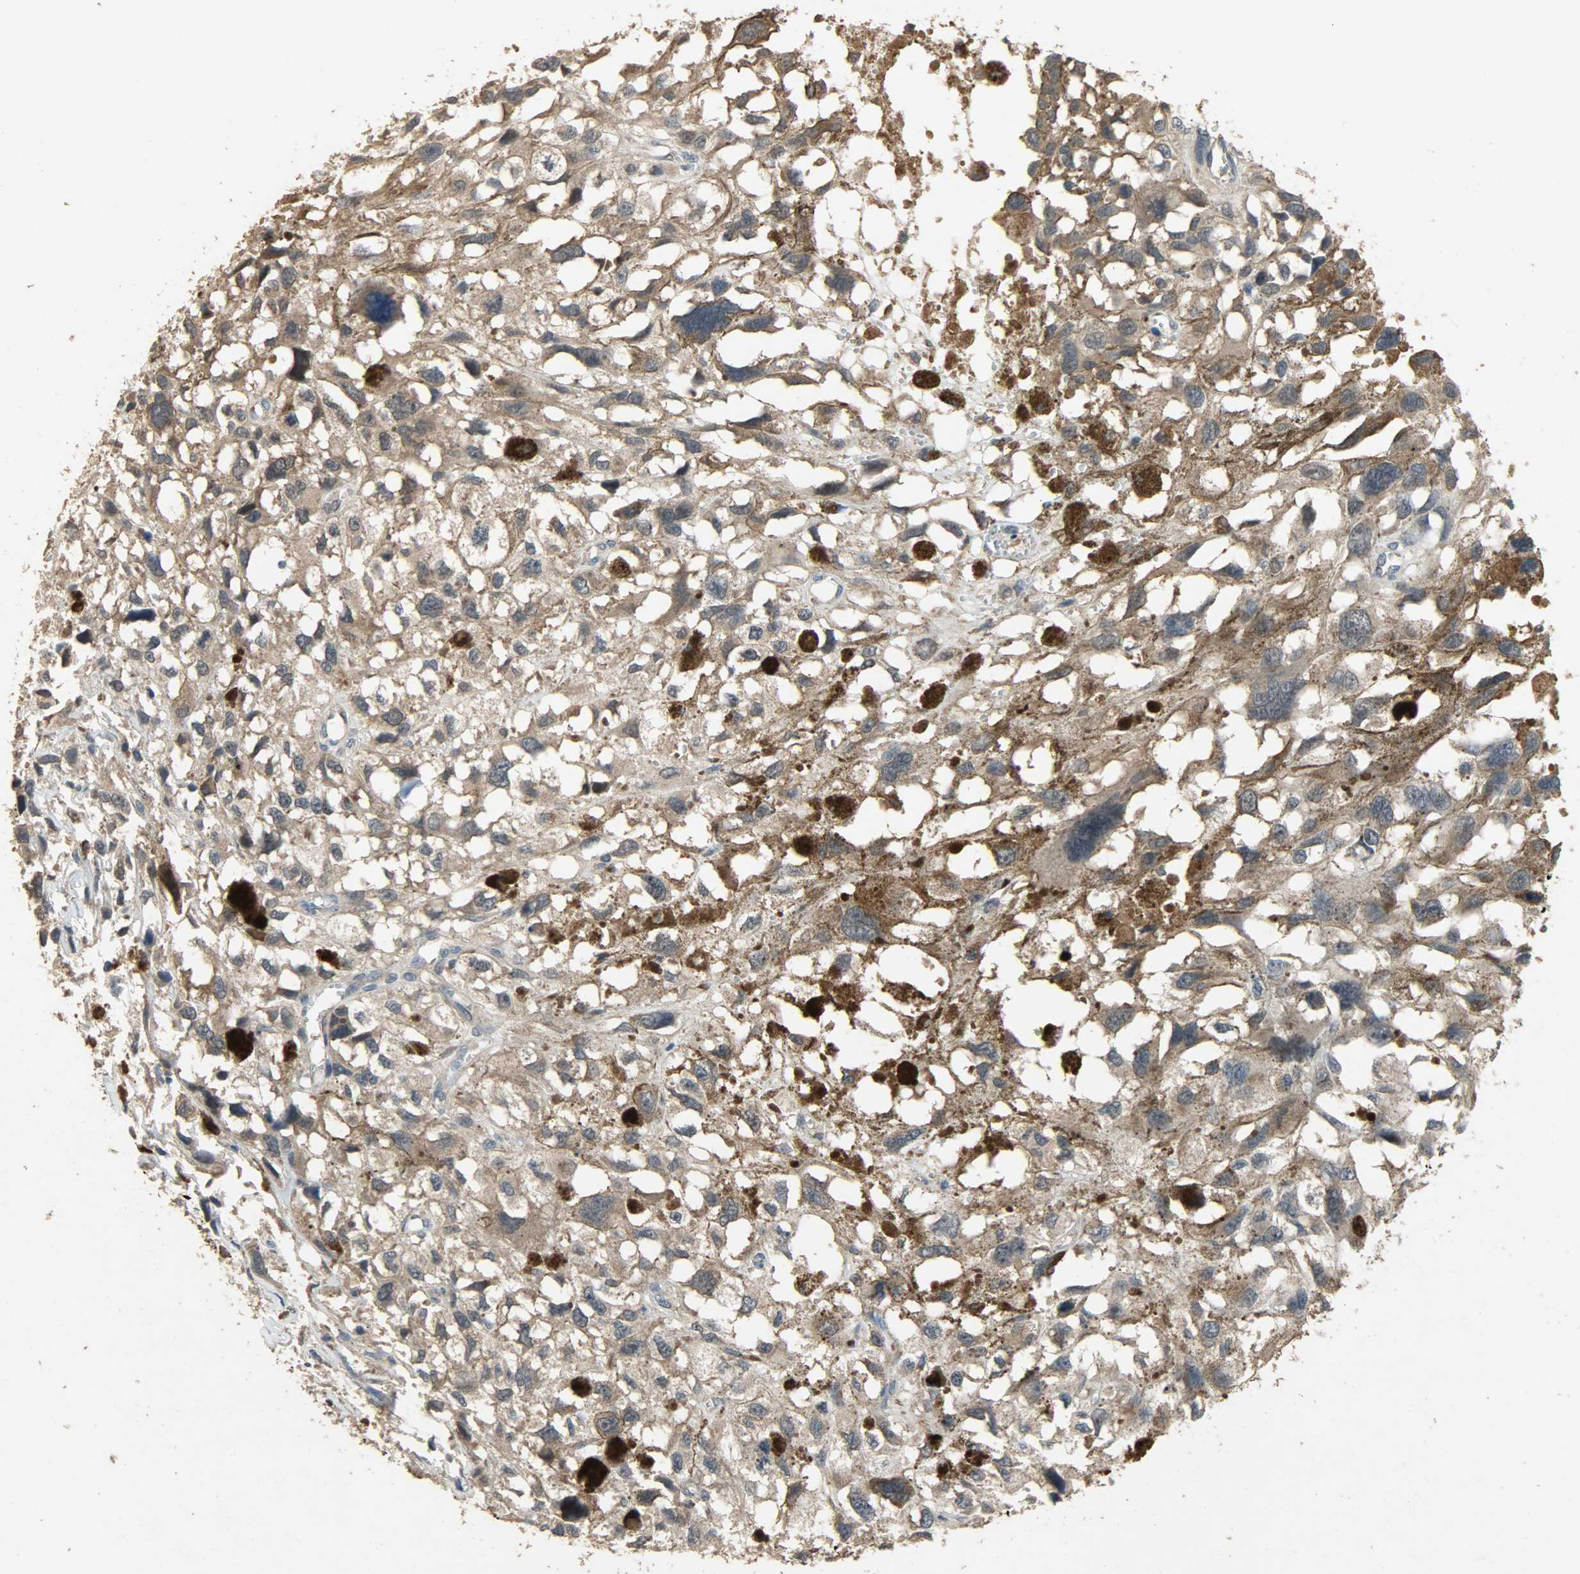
{"staining": {"intensity": "moderate", "quantity": ">75%", "location": "cytoplasmic/membranous"}, "tissue": "melanoma", "cell_type": "Tumor cells", "image_type": "cancer", "snomed": [{"axis": "morphology", "description": "Malignant melanoma, Metastatic site"}, {"axis": "topography", "description": "Lymph node"}], "caption": "This is an image of immunohistochemistry (IHC) staining of melanoma, which shows moderate staining in the cytoplasmic/membranous of tumor cells.", "gene": "CDKN2C", "patient": {"sex": "male", "age": 59}}